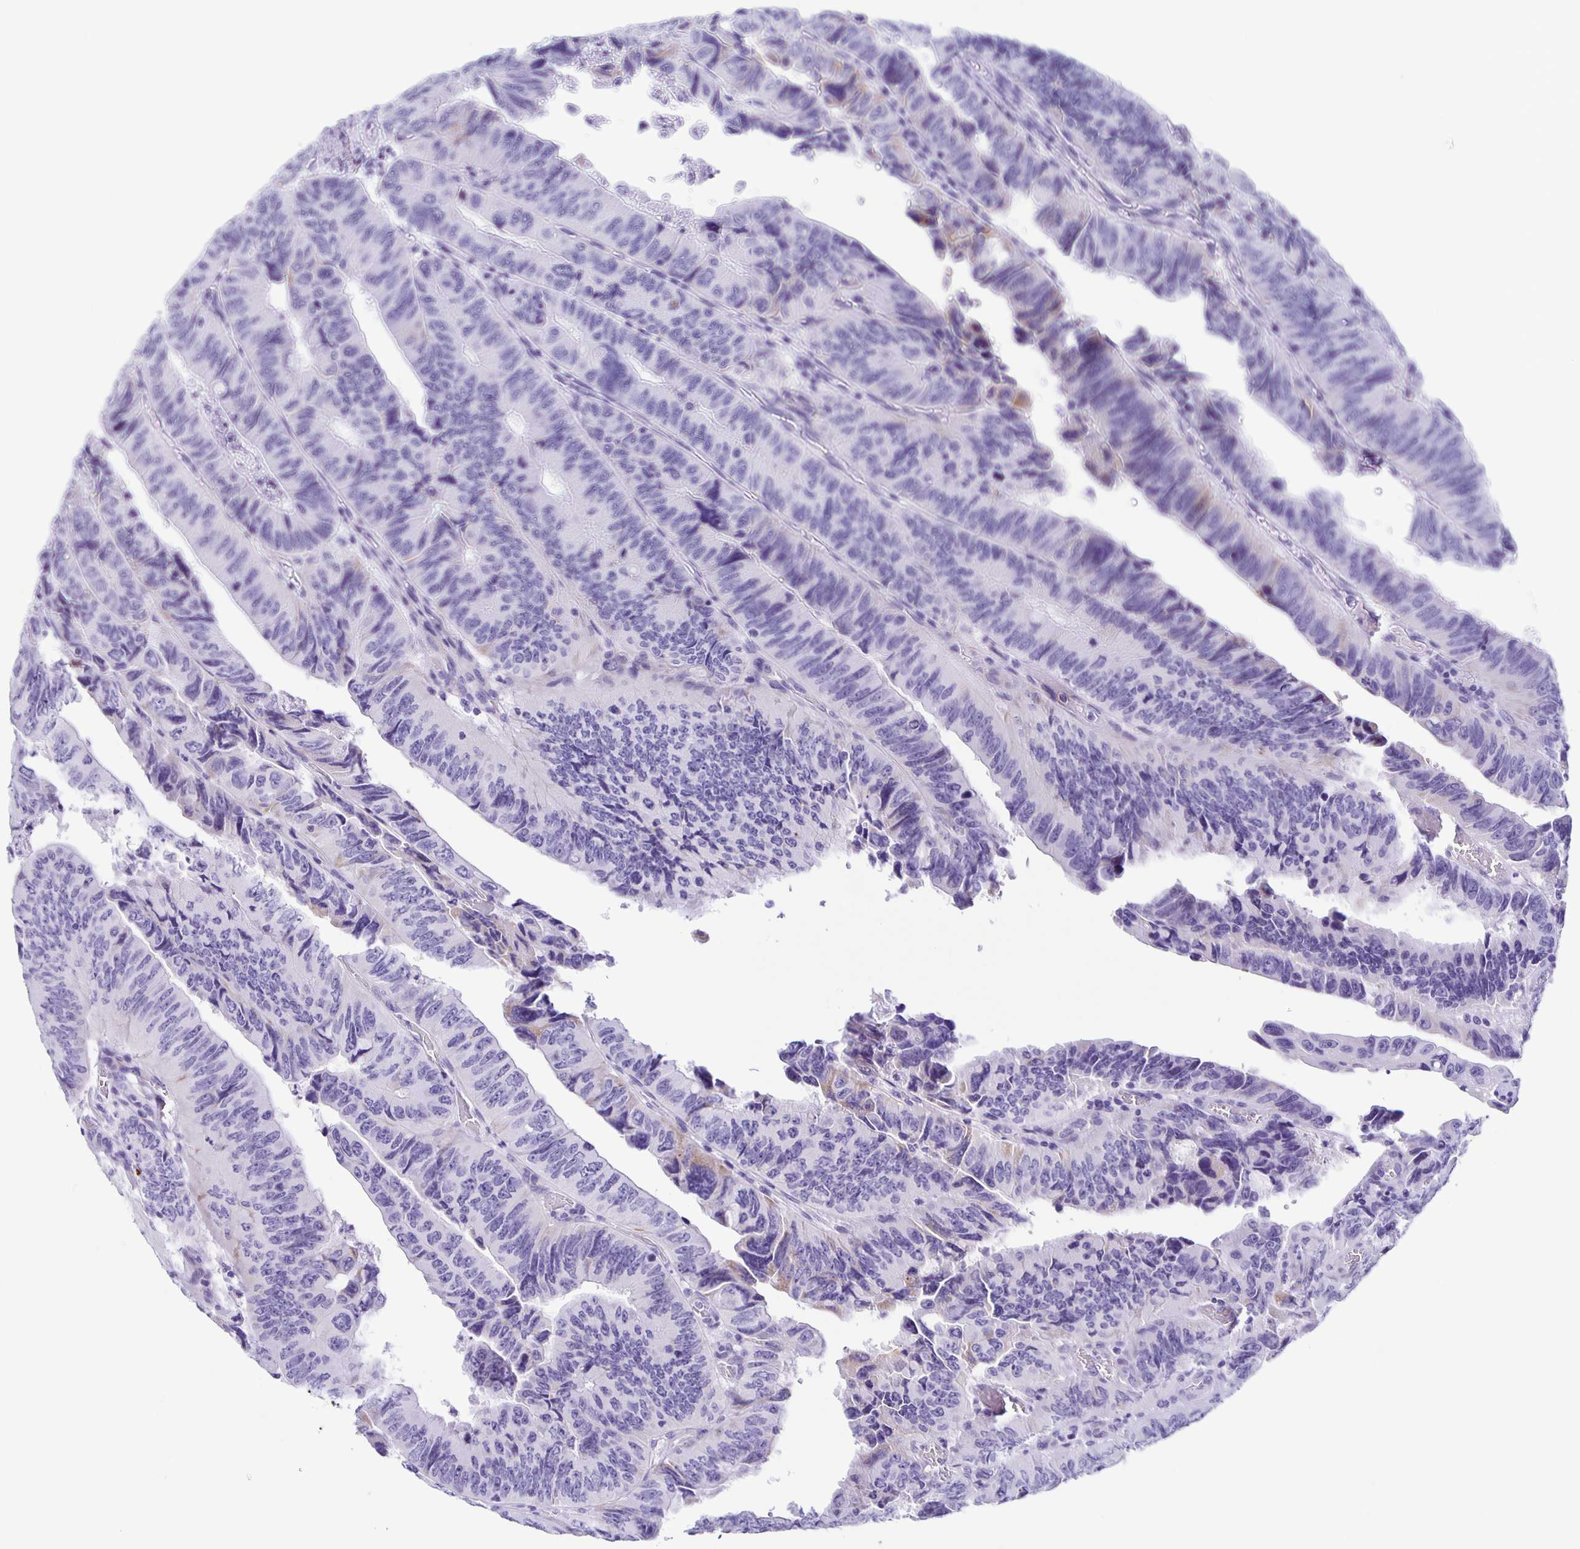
{"staining": {"intensity": "negative", "quantity": "none", "location": "none"}, "tissue": "colorectal cancer", "cell_type": "Tumor cells", "image_type": "cancer", "snomed": [{"axis": "morphology", "description": "Adenocarcinoma, NOS"}, {"axis": "topography", "description": "Colon"}], "caption": "Immunohistochemical staining of human colorectal cancer (adenocarcinoma) reveals no significant expression in tumor cells.", "gene": "AQP6", "patient": {"sex": "female", "age": 84}}